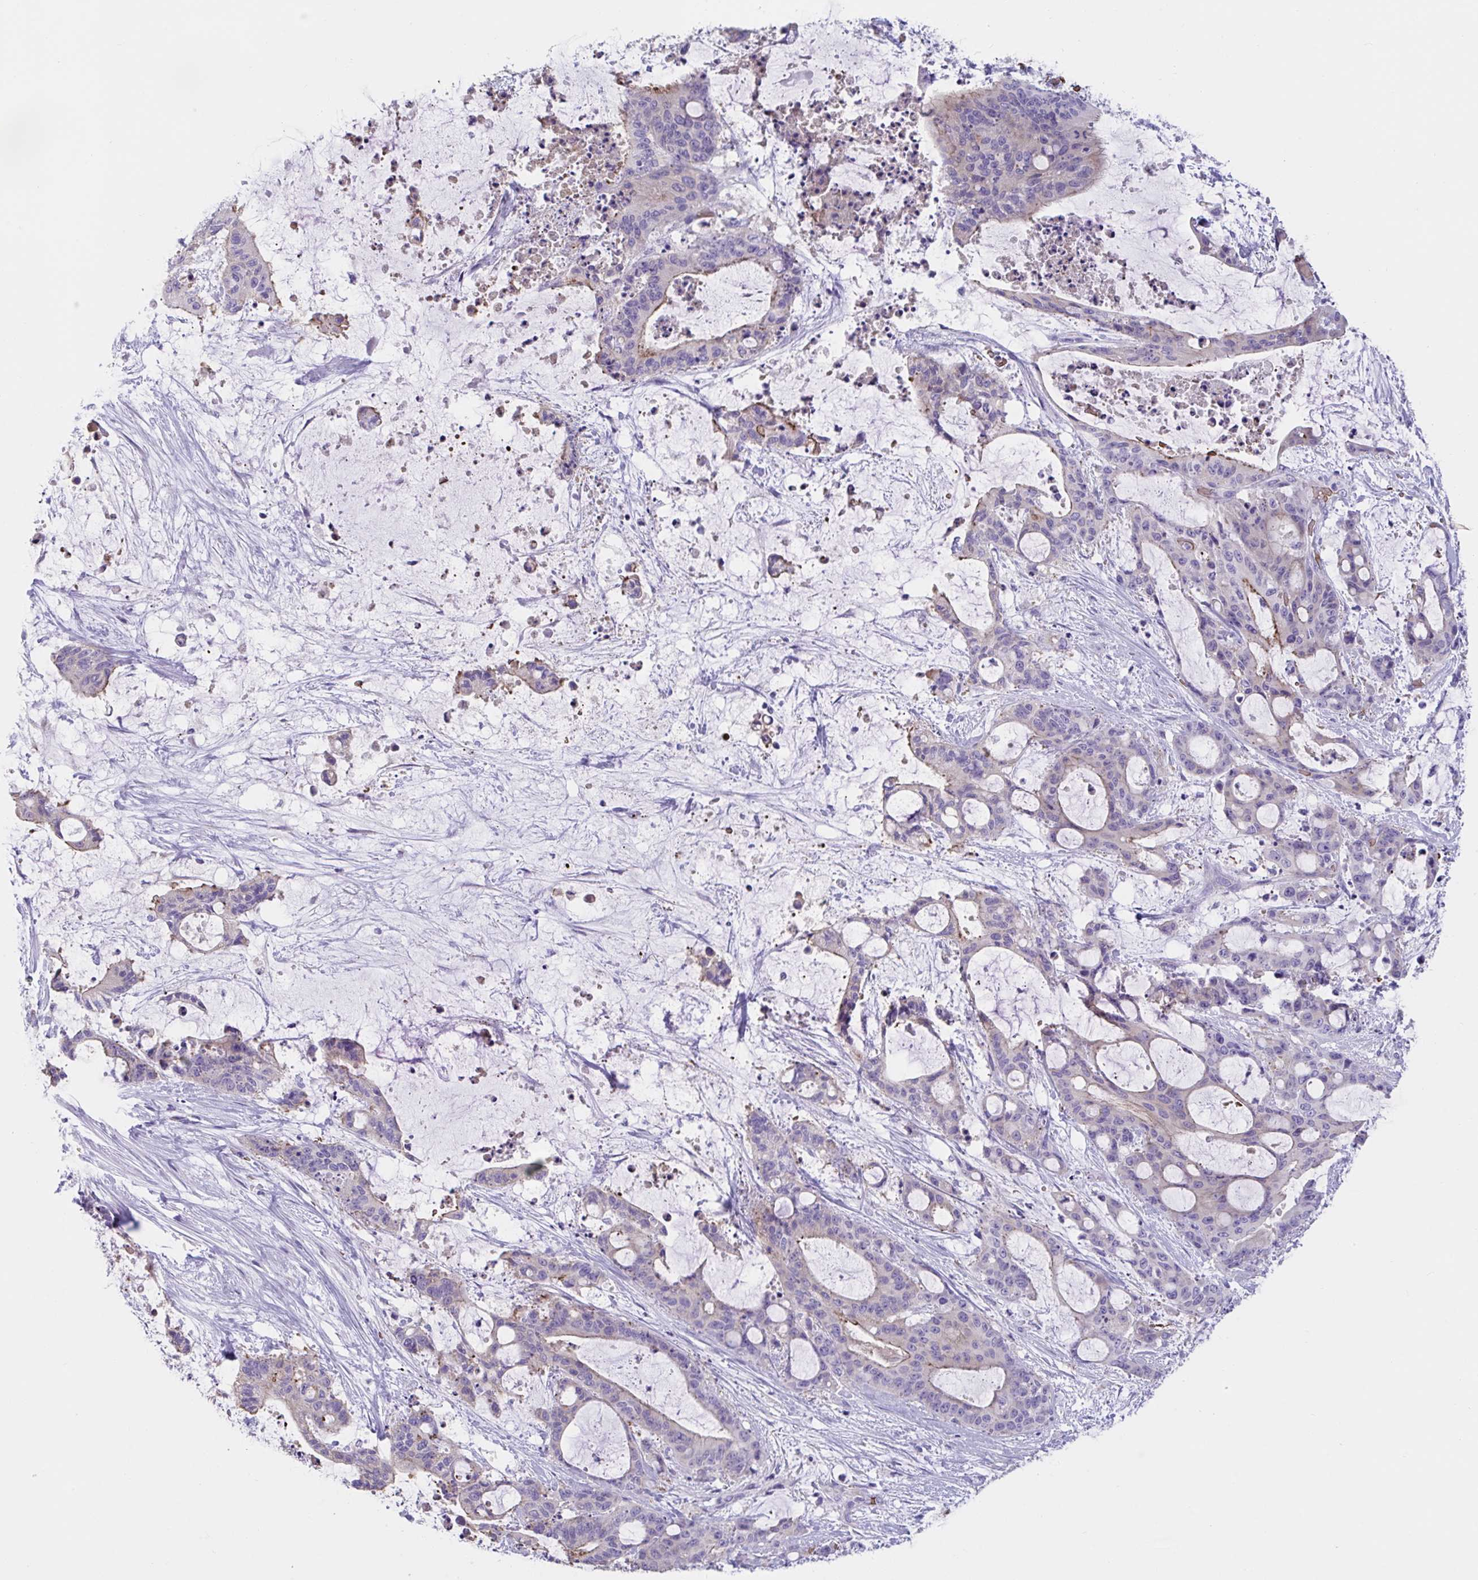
{"staining": {"intensity": "moderate", "quantity": "<25%", "location": "cytoplasmic/membranous"}, "tissue": "liver cancer", "cell_type": "Tumor cells", "image_type": "cancer", "snomed": [{"axis": "morphology", "description": "Normal tissue, NOS"}, {"axis": "morphology", "description": "Cholangiocarcinoma"}, {"axis": "topography", "description": "Liver"}, {"axis": "topography", "description": "Peripheral nerve tissue"}], "caption": "Immunohistochemistry (IHC) (DAB (3,3'-diaminobenzidine)) staining of liver cancer exhibits moderate cytoplasmic/membranous protein expression in about <25% of tumor cells.", "gene": "TTC30B", "patient": {"sex": "female", "age": 73}}